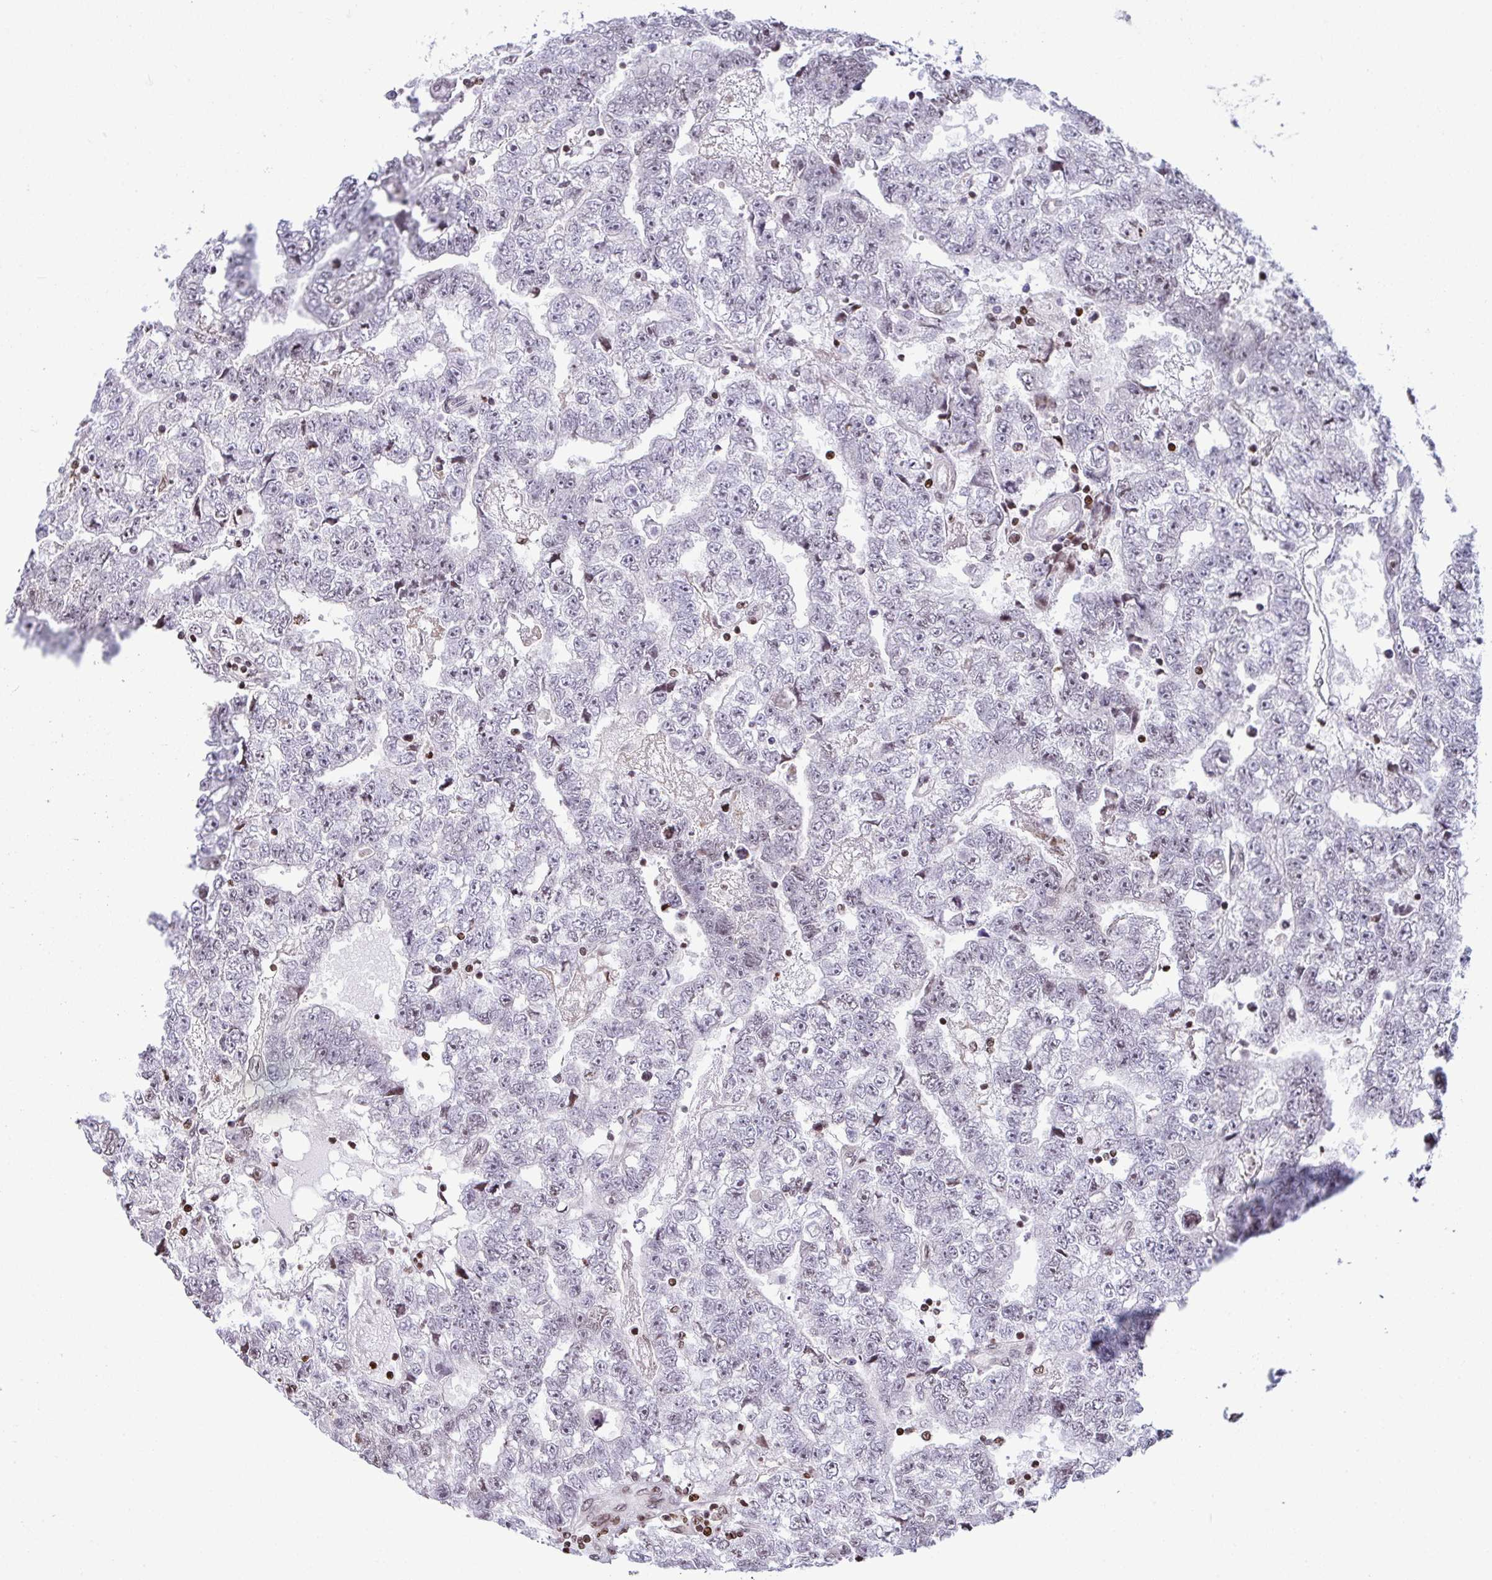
{"staining": {"intensity": "negative", "quantity": "none", "location": "none"}, "tissue": "testis cancer", "cell_type": "Tumor cells", "image_type": "cancer", "snomed": [{"axis": "morphology", "description": "Carcinoma, Embryonal, NOS"}, {"axis": "topography", "description": "Testis"}], "caption": "This is an immunohistochemistry histopathology image of embryonal carcinoma (testis). There is no expression in tumor cells.", "gene": "RAPGEF5", "patient": {"sex": "male", "age": 25}}